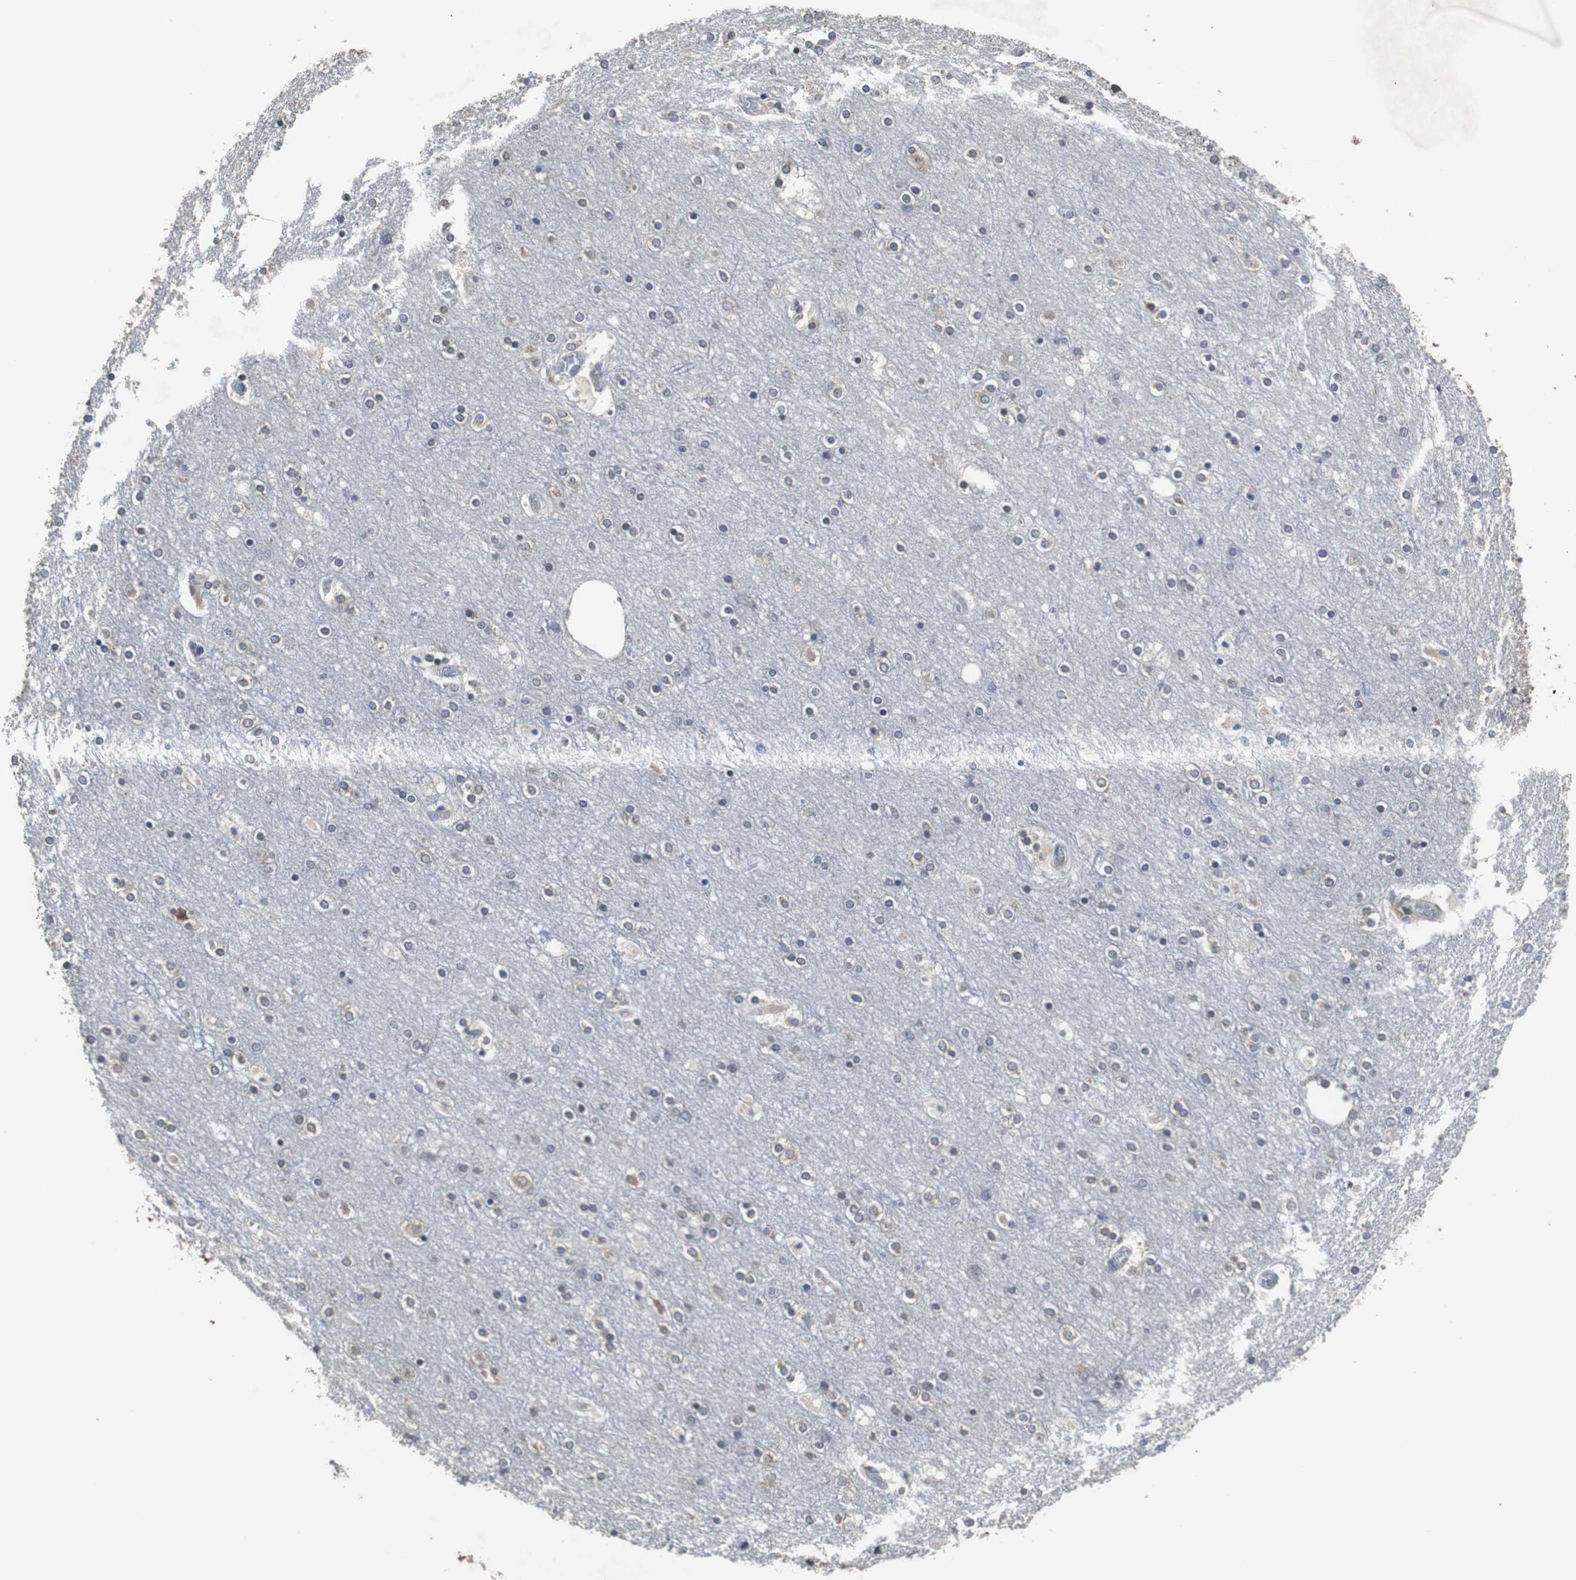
{"staining": {"intensity": "negative", "quantity": "none", "location": "none"}, "tissue": "cerebral cortex", "cell_type": "Endothelial cells", "image_type": "normal", "snomed": [{"axis": "morphology", "description": "Normal tissue, NOS"}, {"axis": "topography", "description": "Cerebral cortex"}], "caption": "An image of cerebral cortex stained for a protein shows no brown staining in endothelial cells.", "gene": "USP10", "patient": {"sex": "female", "age": 54}}